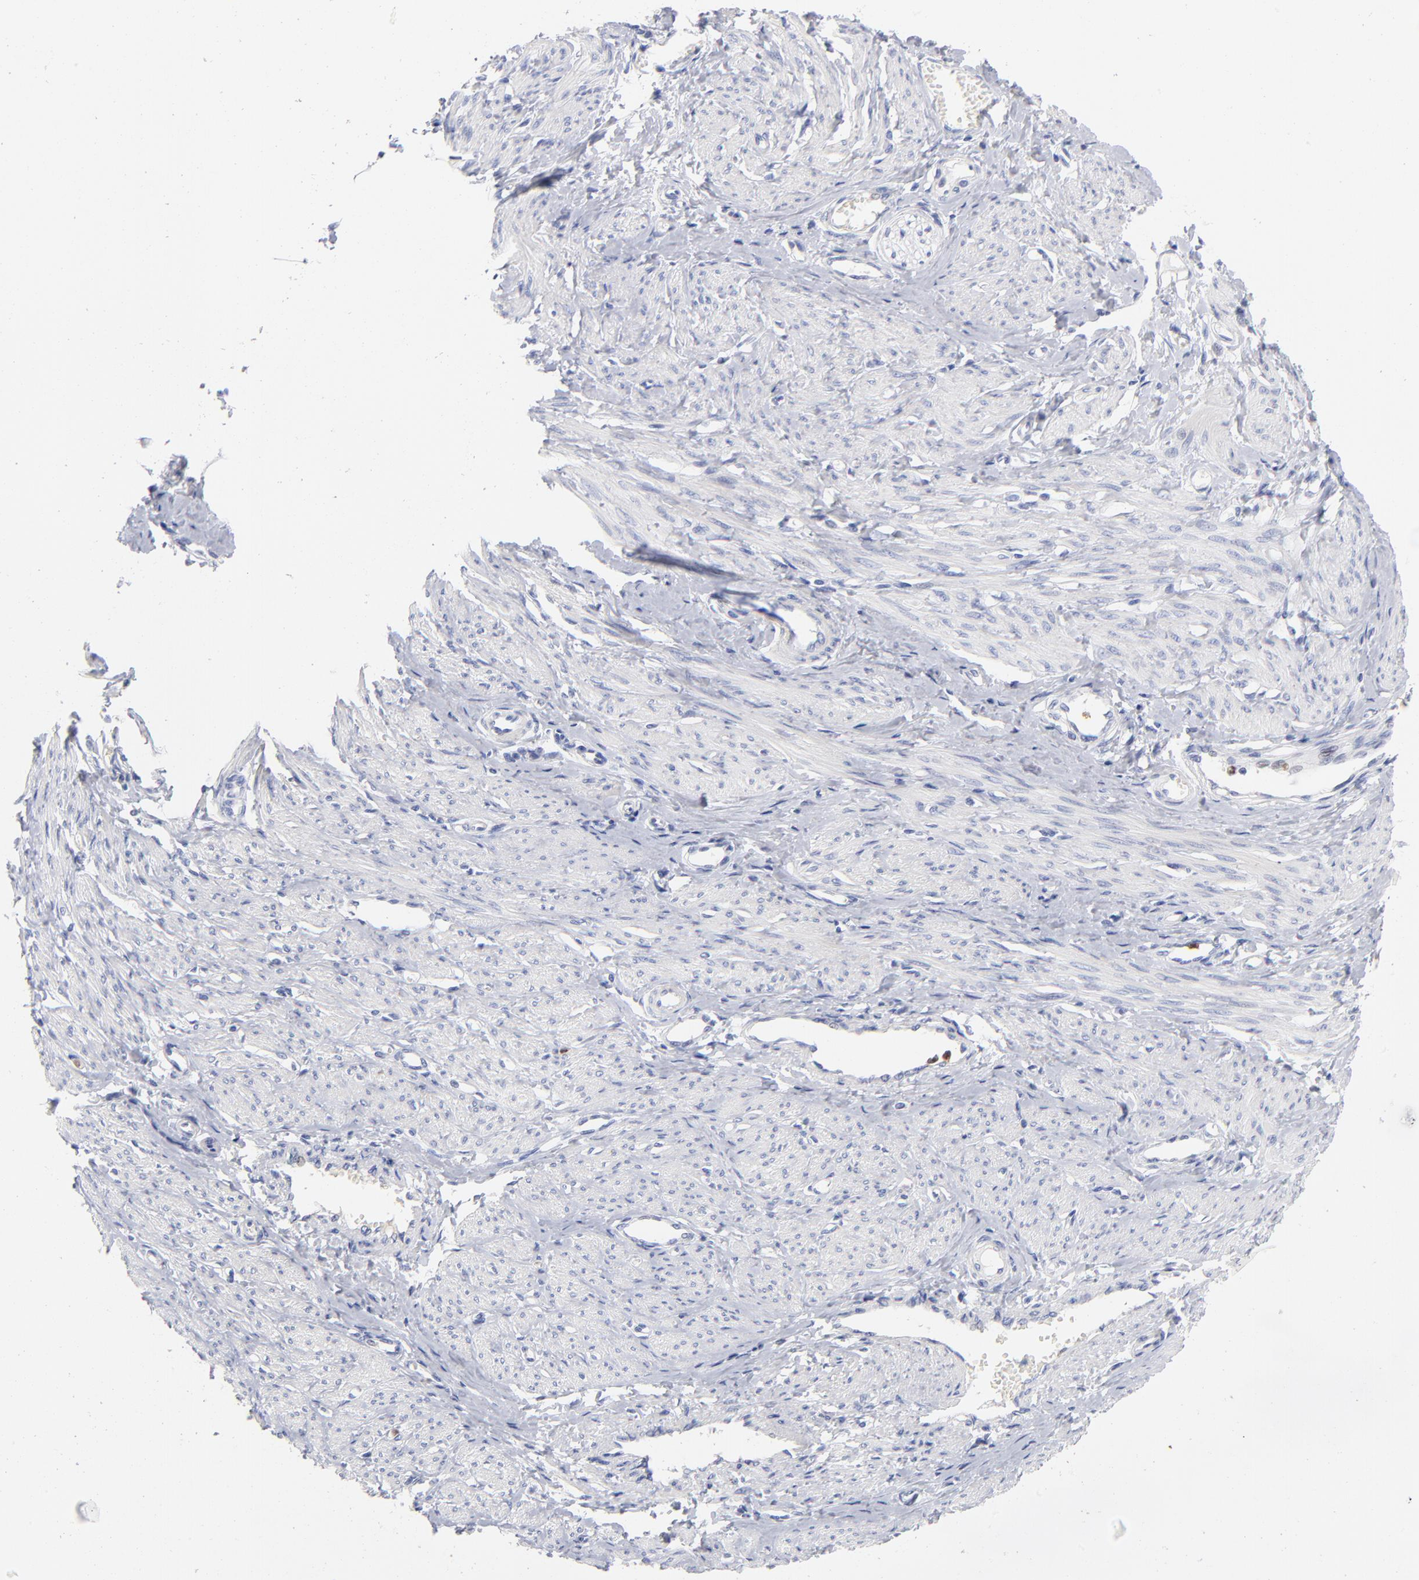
{"staining": {"intensity": "negative", "quantity": "none", "location": "none"}, "tissue": "smooth muscle", "cell_type": "Smooth muscle cells", "image_type": "normal", "snomed": [{"axis": "morphology", "description": "Normal tissue, NOS"}, {"axis": "topography", "description": "Smooth muscle"}, {"axis": "topography", "description": "Uterus"}], "caption": "Smooth muscle cells show no significant positivity in normal smooth muscle. (Brightfield microscopy of DAB IHC at high magnification).", "gene": "ARG1", "patient": {"sex": "female", "age": 39}}